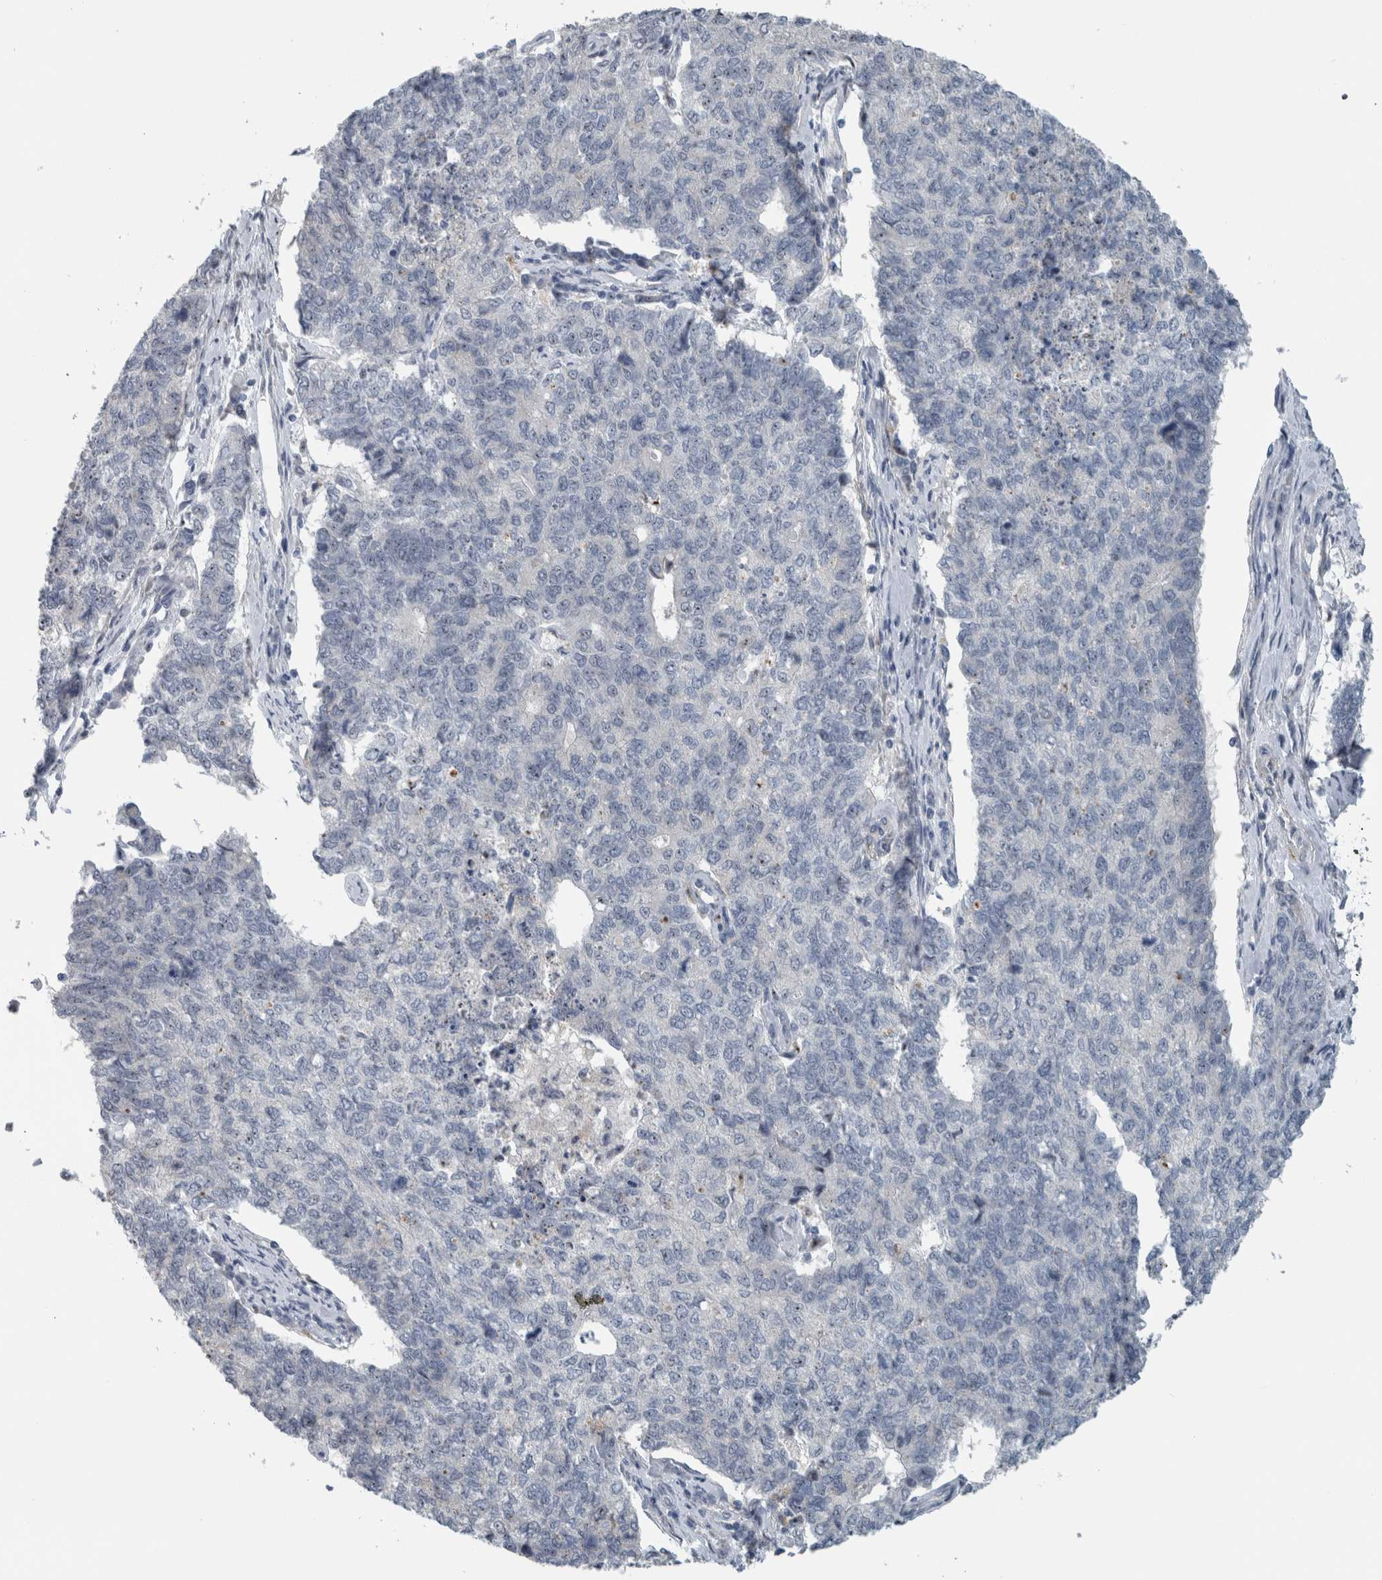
{"staining": {"intensity": "negative", "quantity": "none", "location": "none"}, "tissue": "cervical cancer", "cell_type": "Tumor cells", "image_type": "cancer", "snomed": [{"axis": "morphology", "description": "Squamous cell carcinoma, NOS"}, {"axis": "topography", "description": "Cervix"}], "caption": "Immunohistochemistry (IHC) of human cervical squamous cell carcinoma reveals no expression in tumor cells. The staining was performed using DAB (3,3'-diaminobenzidine) to visualize the protein expression in brown, while the nuclei were stained in blue with hematoxylin (Magnification: 20x).", "gene": "UTP6", "patient": {"sex": "female", "age": 63}}